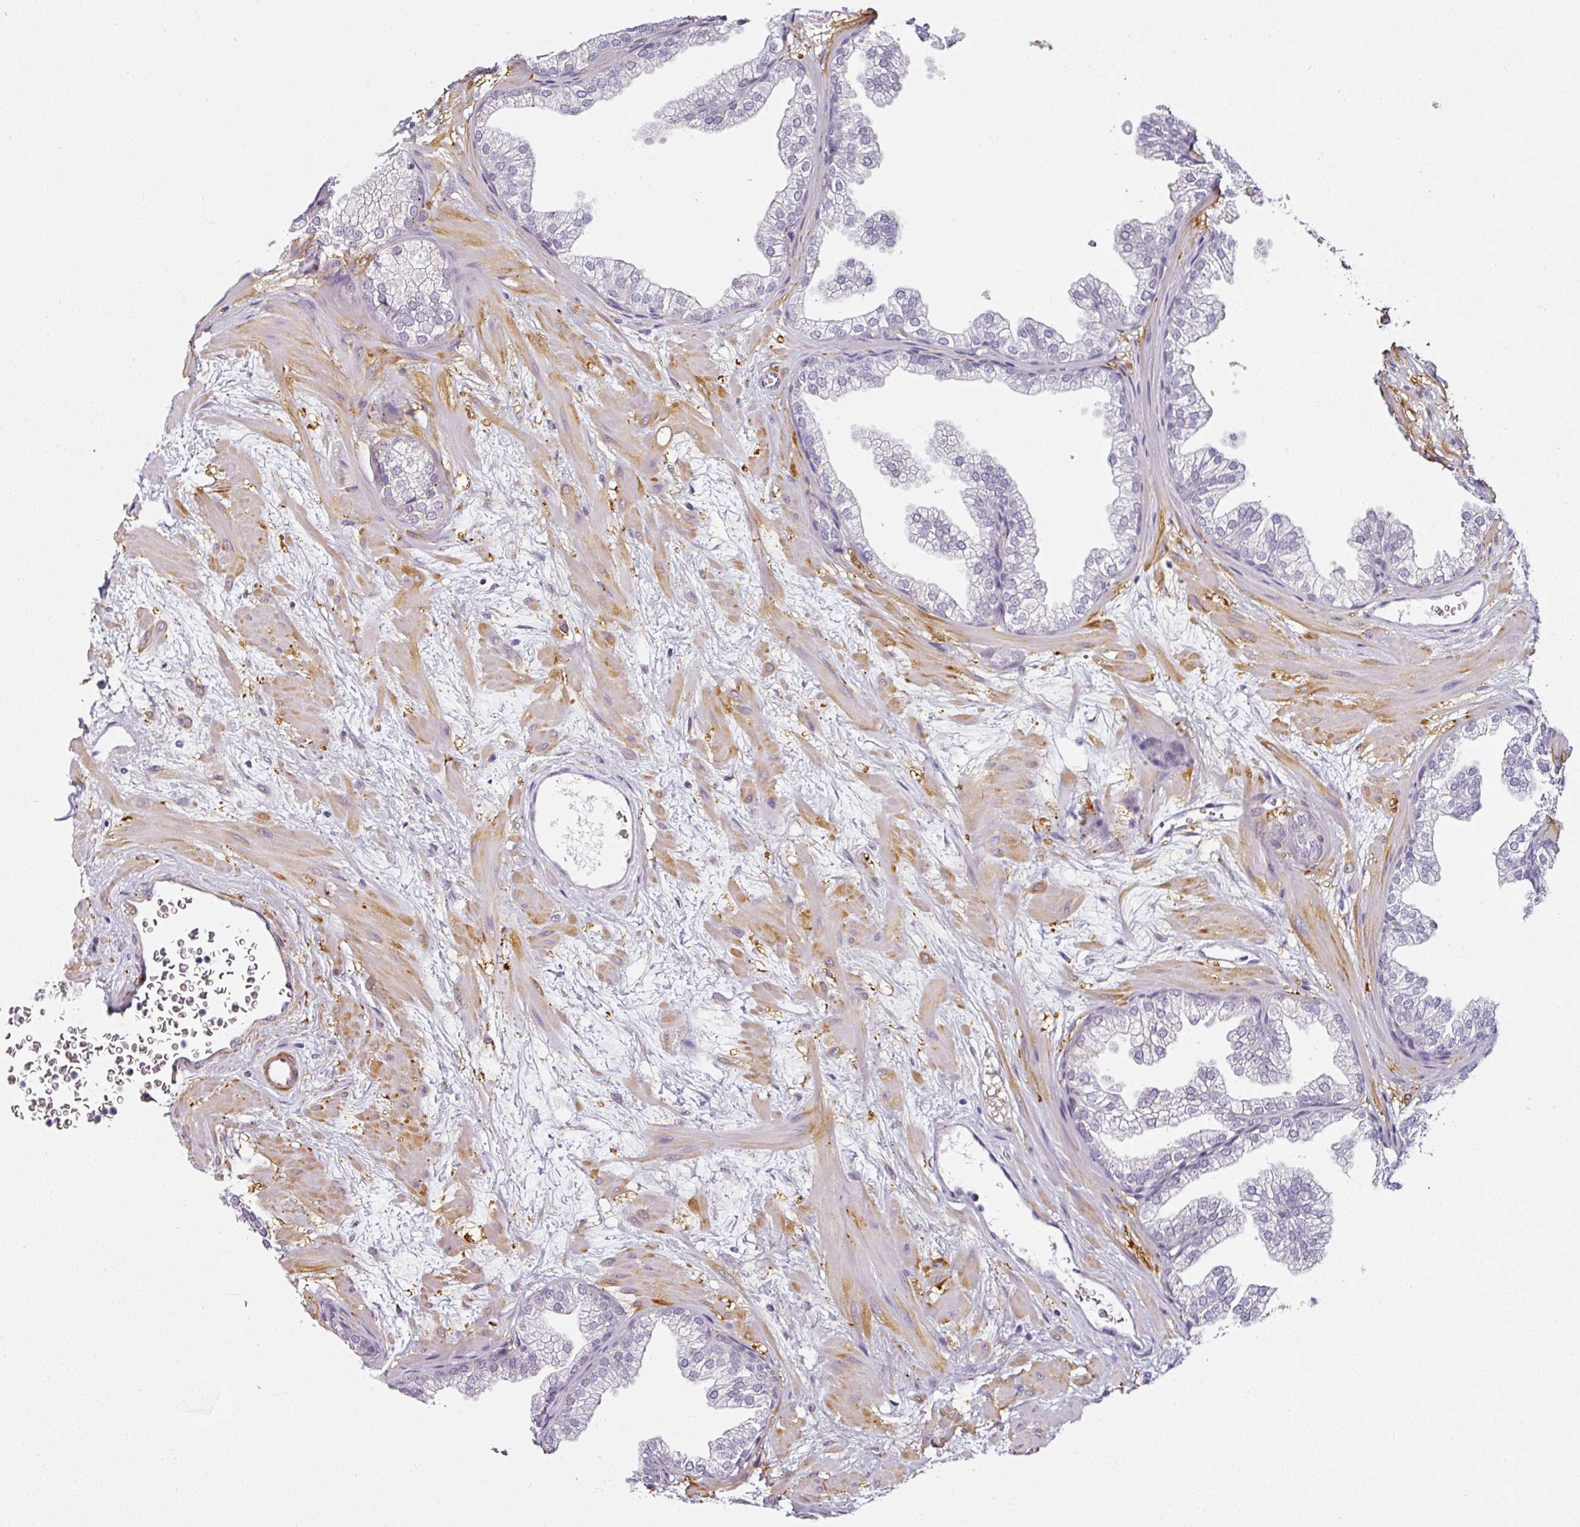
{"staining": {"intensity": "negative", "quantity": "none", "location": "none"}, "tissue": "prostate", "cell_type": "Glandular cells", "image_type": "normal", "snomed": [{"axis": "morphology", "description": "Normal tissue, NOS"}, {"axis": "topography", "description": "Prostate"}], "caption": "DAB (3,3'-diaminobenzidine) immunohistochemical staining of normal human prostate exhibits no significant expression in glandular cells. Nuclei are stained in blue.", "gene": "CAP2", "patient": {"sex": "male", "age": 37}}